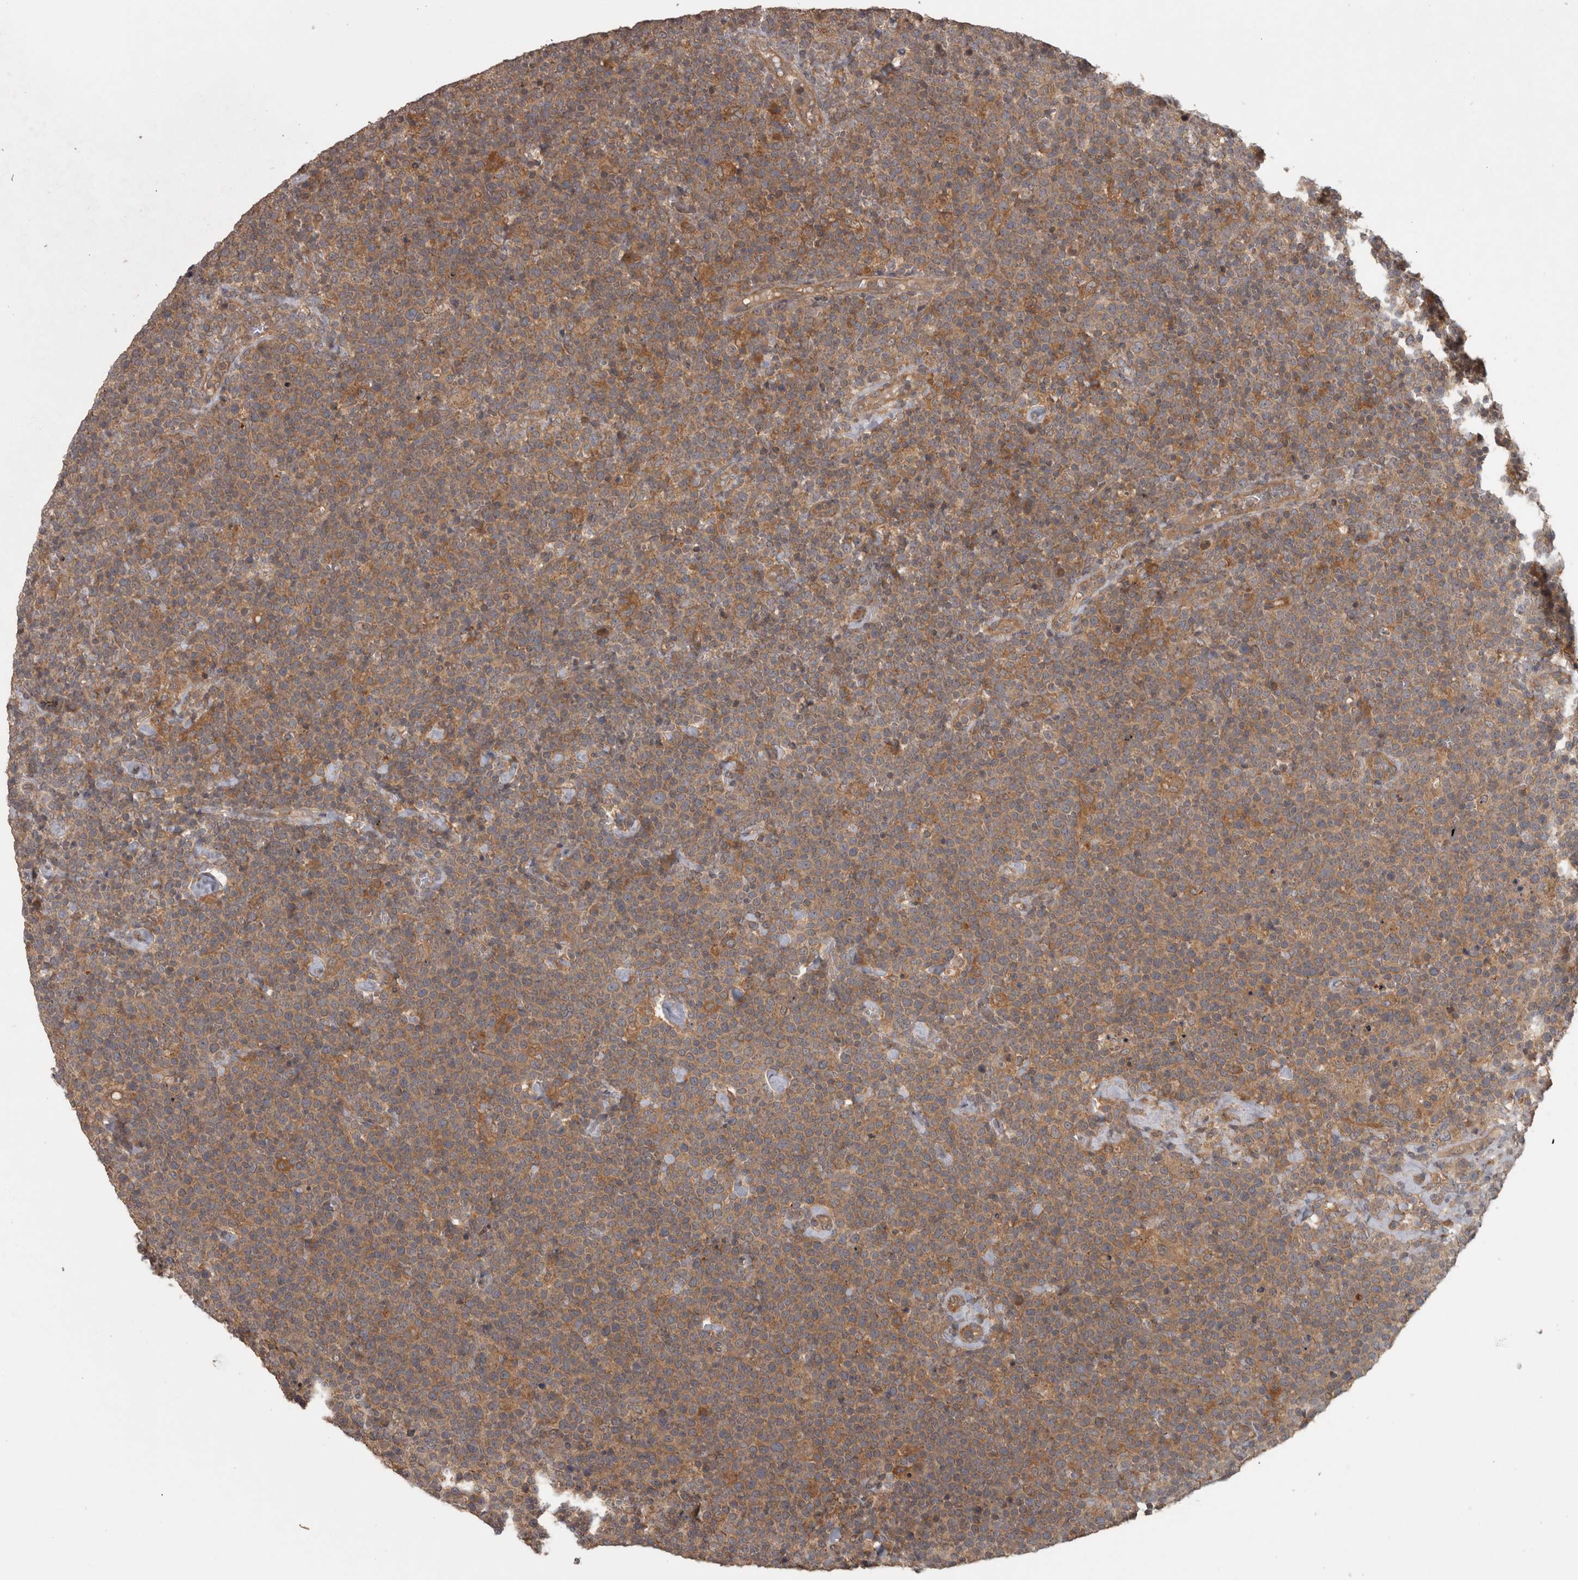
{"staining": {"intensity": "moderate", "quantity": ">75%", "location": "cytoplasmic/membranous"}, "tissue": "lymphoma", "cell_type": "Tumor cells", "image_type": "cancer", "snomed": [{"axis": "morphology", "description": "Malignant lymphoma, non-Hodgkin's type, High grade"}, {"axis": "topography", "description": "Lymph node"}], "caption": "Moderate cytoplasmic/membranous protein expression is present in approximately >75% of tumor cells in lymphoma.", "gene": "MICU3", "patient": {"sex": "male", "age": 61}}